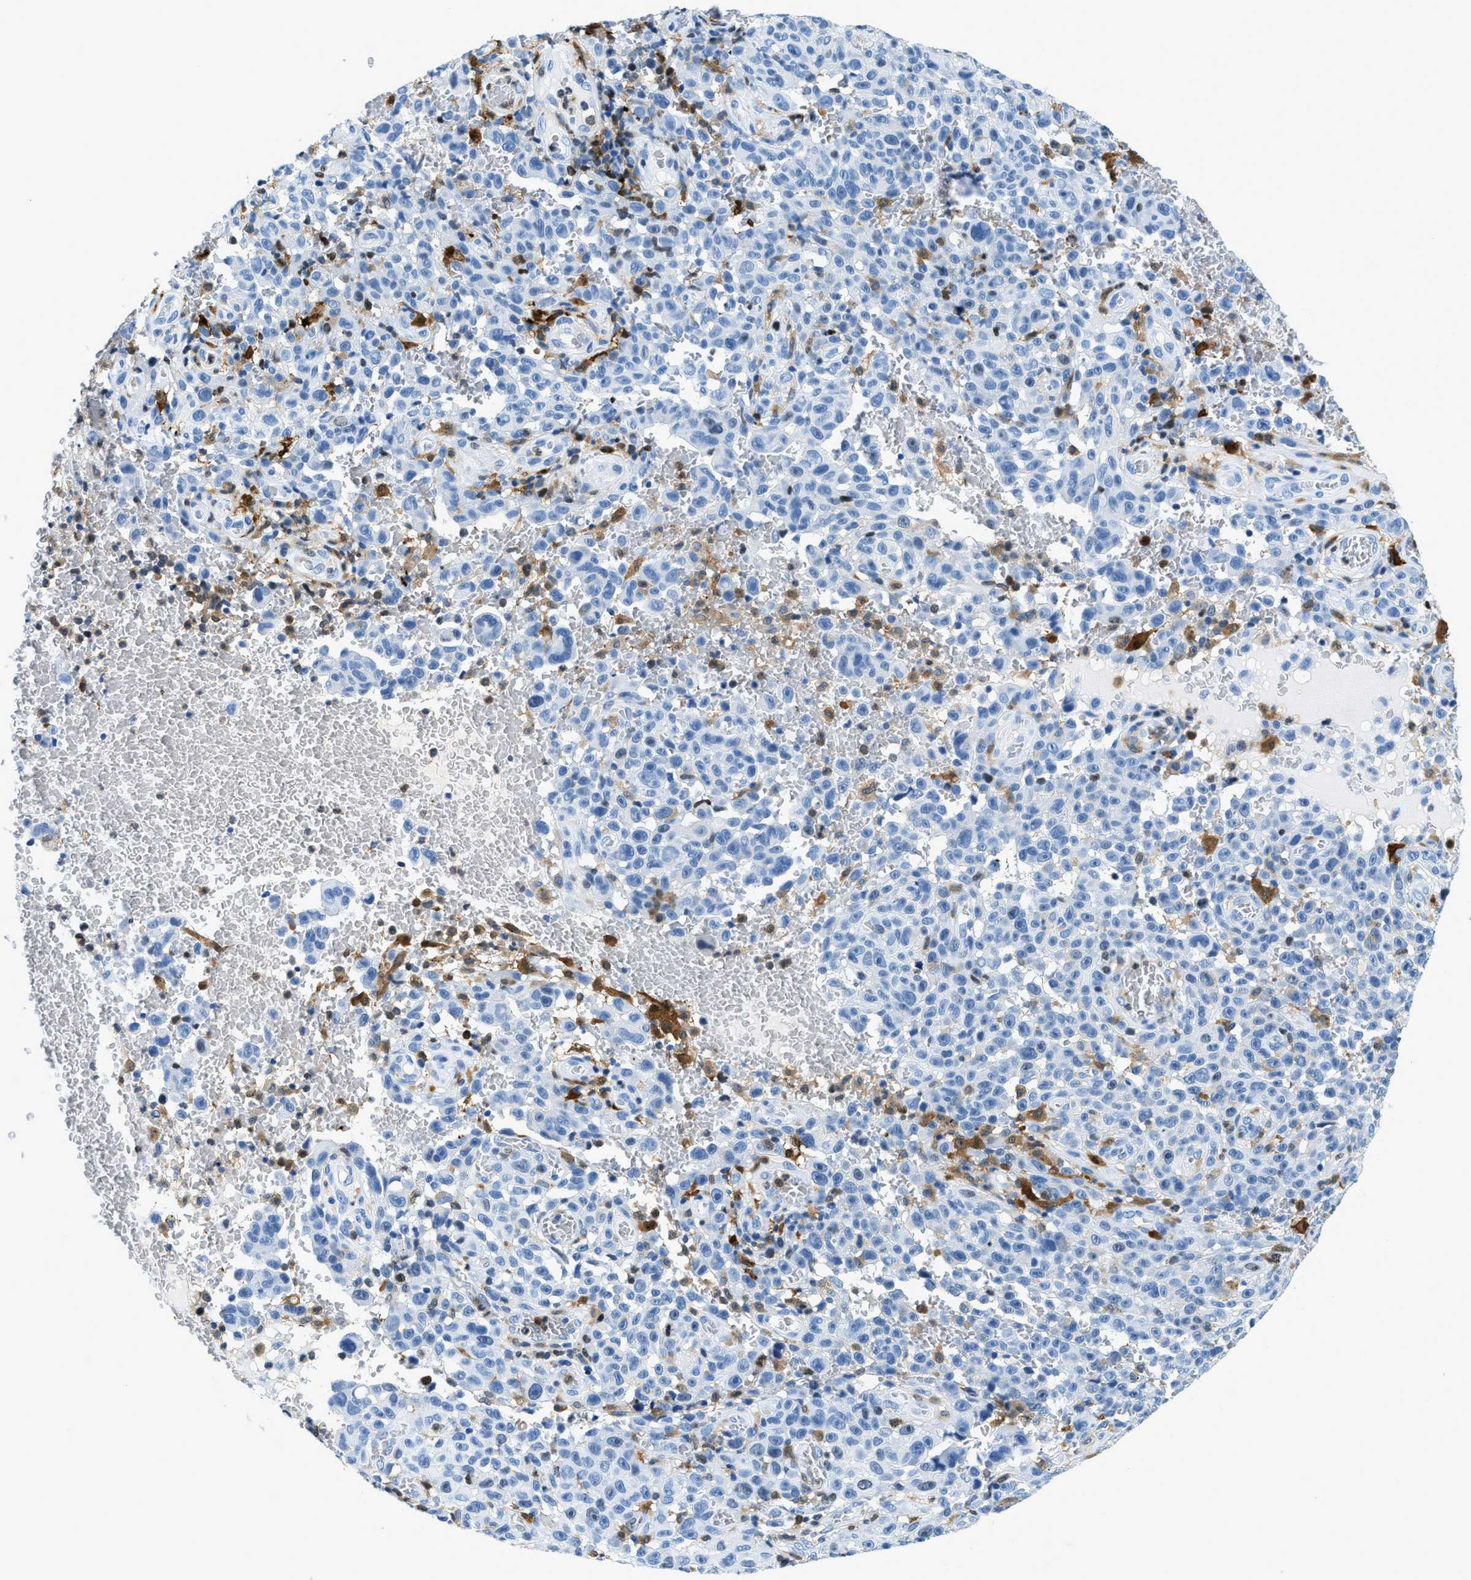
{"staining": {"intensity": "negative", "quantity": "none", "location": "none"}, "tissue": "melanoma", "cell_type": "Tumor cells", "image_type": "cancer", "snomed": [{"axis": "morphology", "description": "Malignant melanoma, NOS"}, {"axis": "topography", "description": "Skin"}], "caption": "Melanoma stained for a protein using immunohistochemistry shows no expression tumor cells.", "gene": "CAPG", "patient": {"sex": "female", "age": 82}}